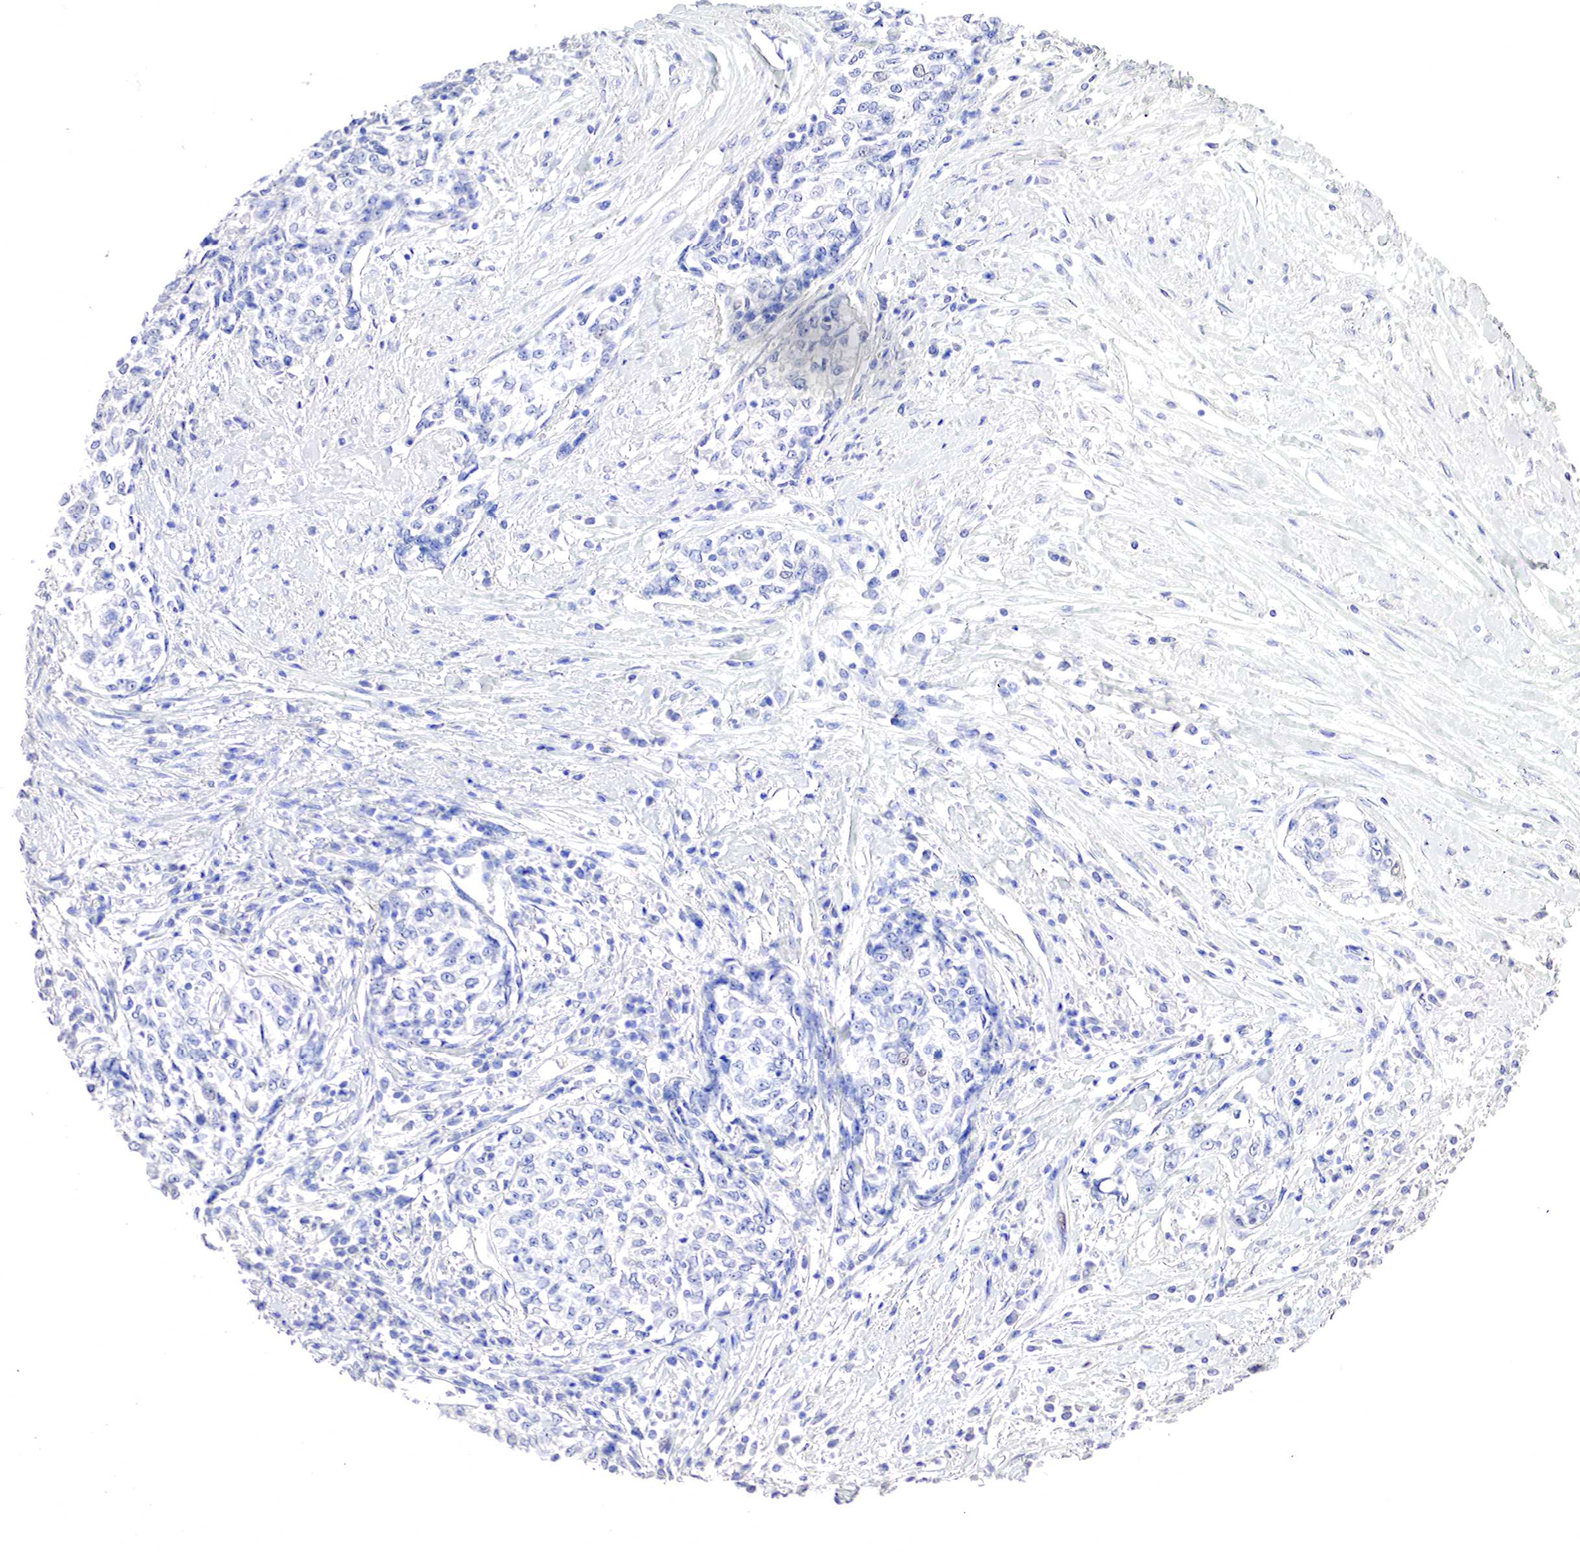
{"staining": {"intensity": "negative", "quantity": "none", "location": "none"}, "tissue": "cervical cancer", "cell_type": "Tumor cells", "image_type": "cancer", "snomed": [{"axis": "morphology", "description": "Squamous cell carcinoma, NOS"}, {"axis": "topography", "description": "Cervix"}], "caption": "Human squamous cell carcinoma (cervical) stained for a protein using IHC shows no staining in tumor cells.", "gene": "OTC", "patient": {"sex": "female", "age": 57}}